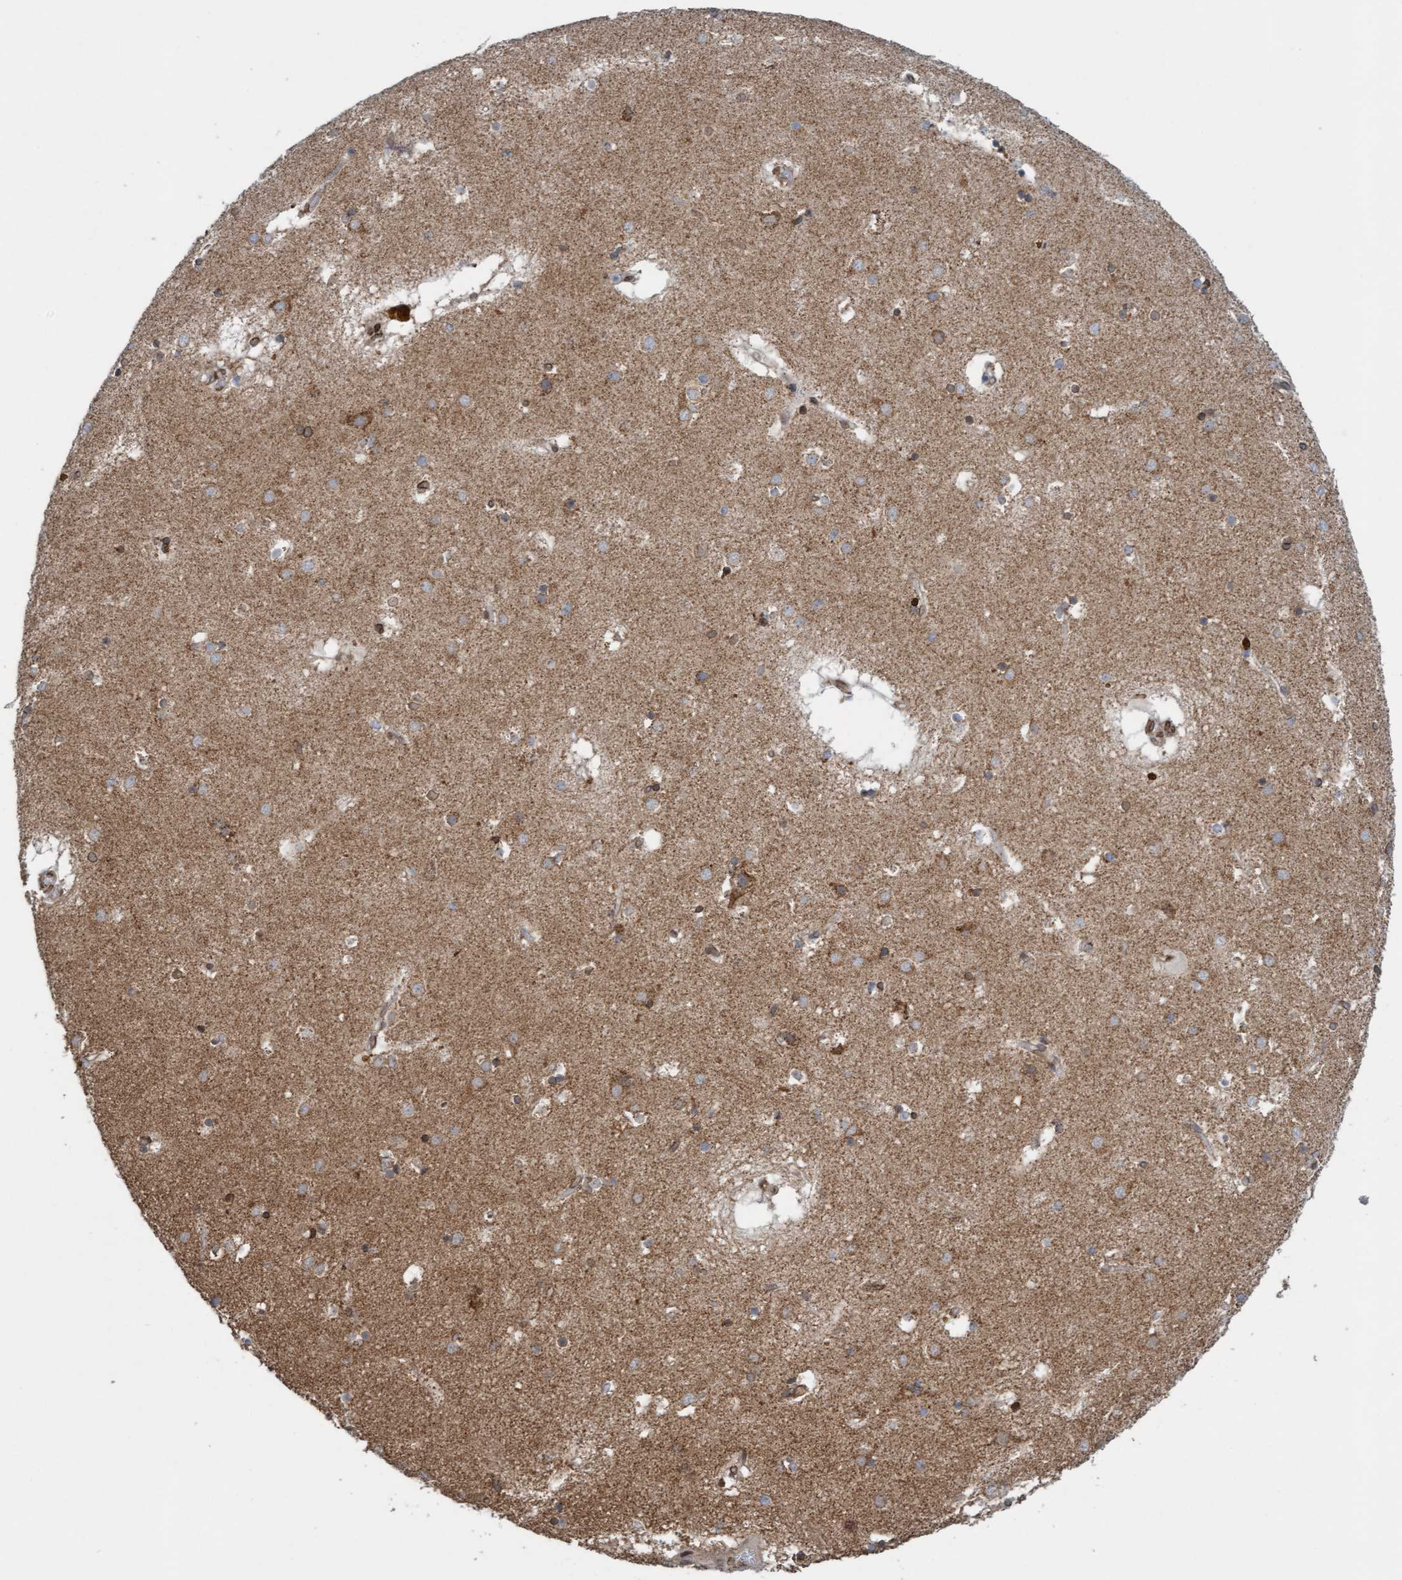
{"staining": {"intensity": "moderate", "quantity": "<25%", "location": "cytoplasmic/membranous"}, "tissue": "caudate", "cell_type": "Glial cells", "image_type": "normal", "snomed": [{"axis": "morphology", "description": "Normal tissue, NOS"}, {"axis": "topography", "description": "Lateral ventricle wall"}], "caption": "Protein staining by IHC exhibits moderate cytoplasmic/membranous positivity in approximately <25% of glial cells in benign caudate.", "gene": "MRPS23", "patient": {"sex": "male", "age": 70}}